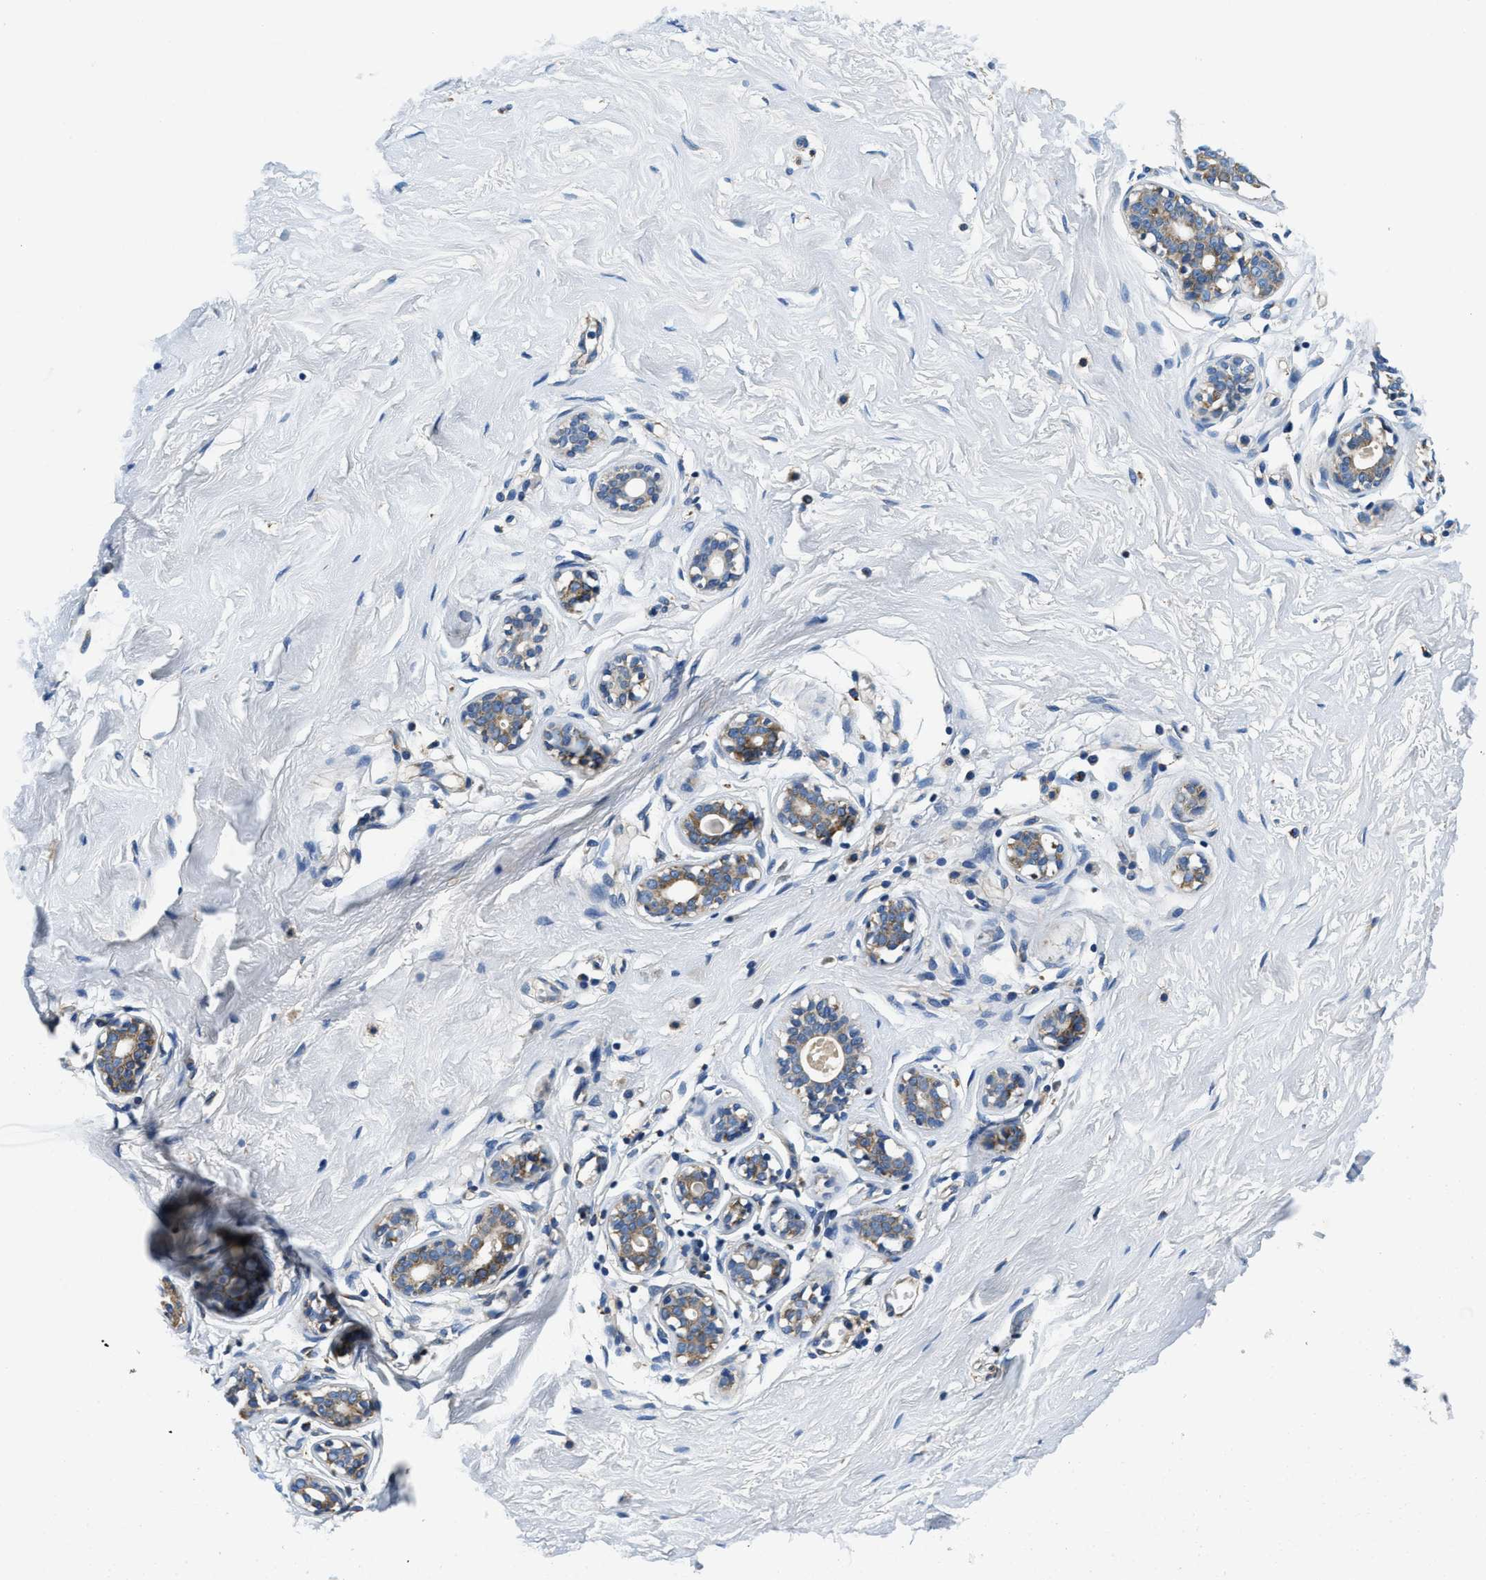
{"staining": {"intensity": "weak", "quantity": ">75%", "location": "cytoplasmic/membranous"}, "tissue": "breast", "cell_type": "Adipocytes", "image_type": "normal", "snomed": [{"axis": "morphology", "description": "Normal tissue, NOS"}, {"axis": "topography", "description": "Breast"}], "caption": "IHC image of benign breast stained for a protein (brown), which exhibits low levels of weak cytoplasmic/membranous expression in approximately >75% of adipocytes.", "gene": "SAMD4B", "patient": {"sex": "female", "age": 23}}